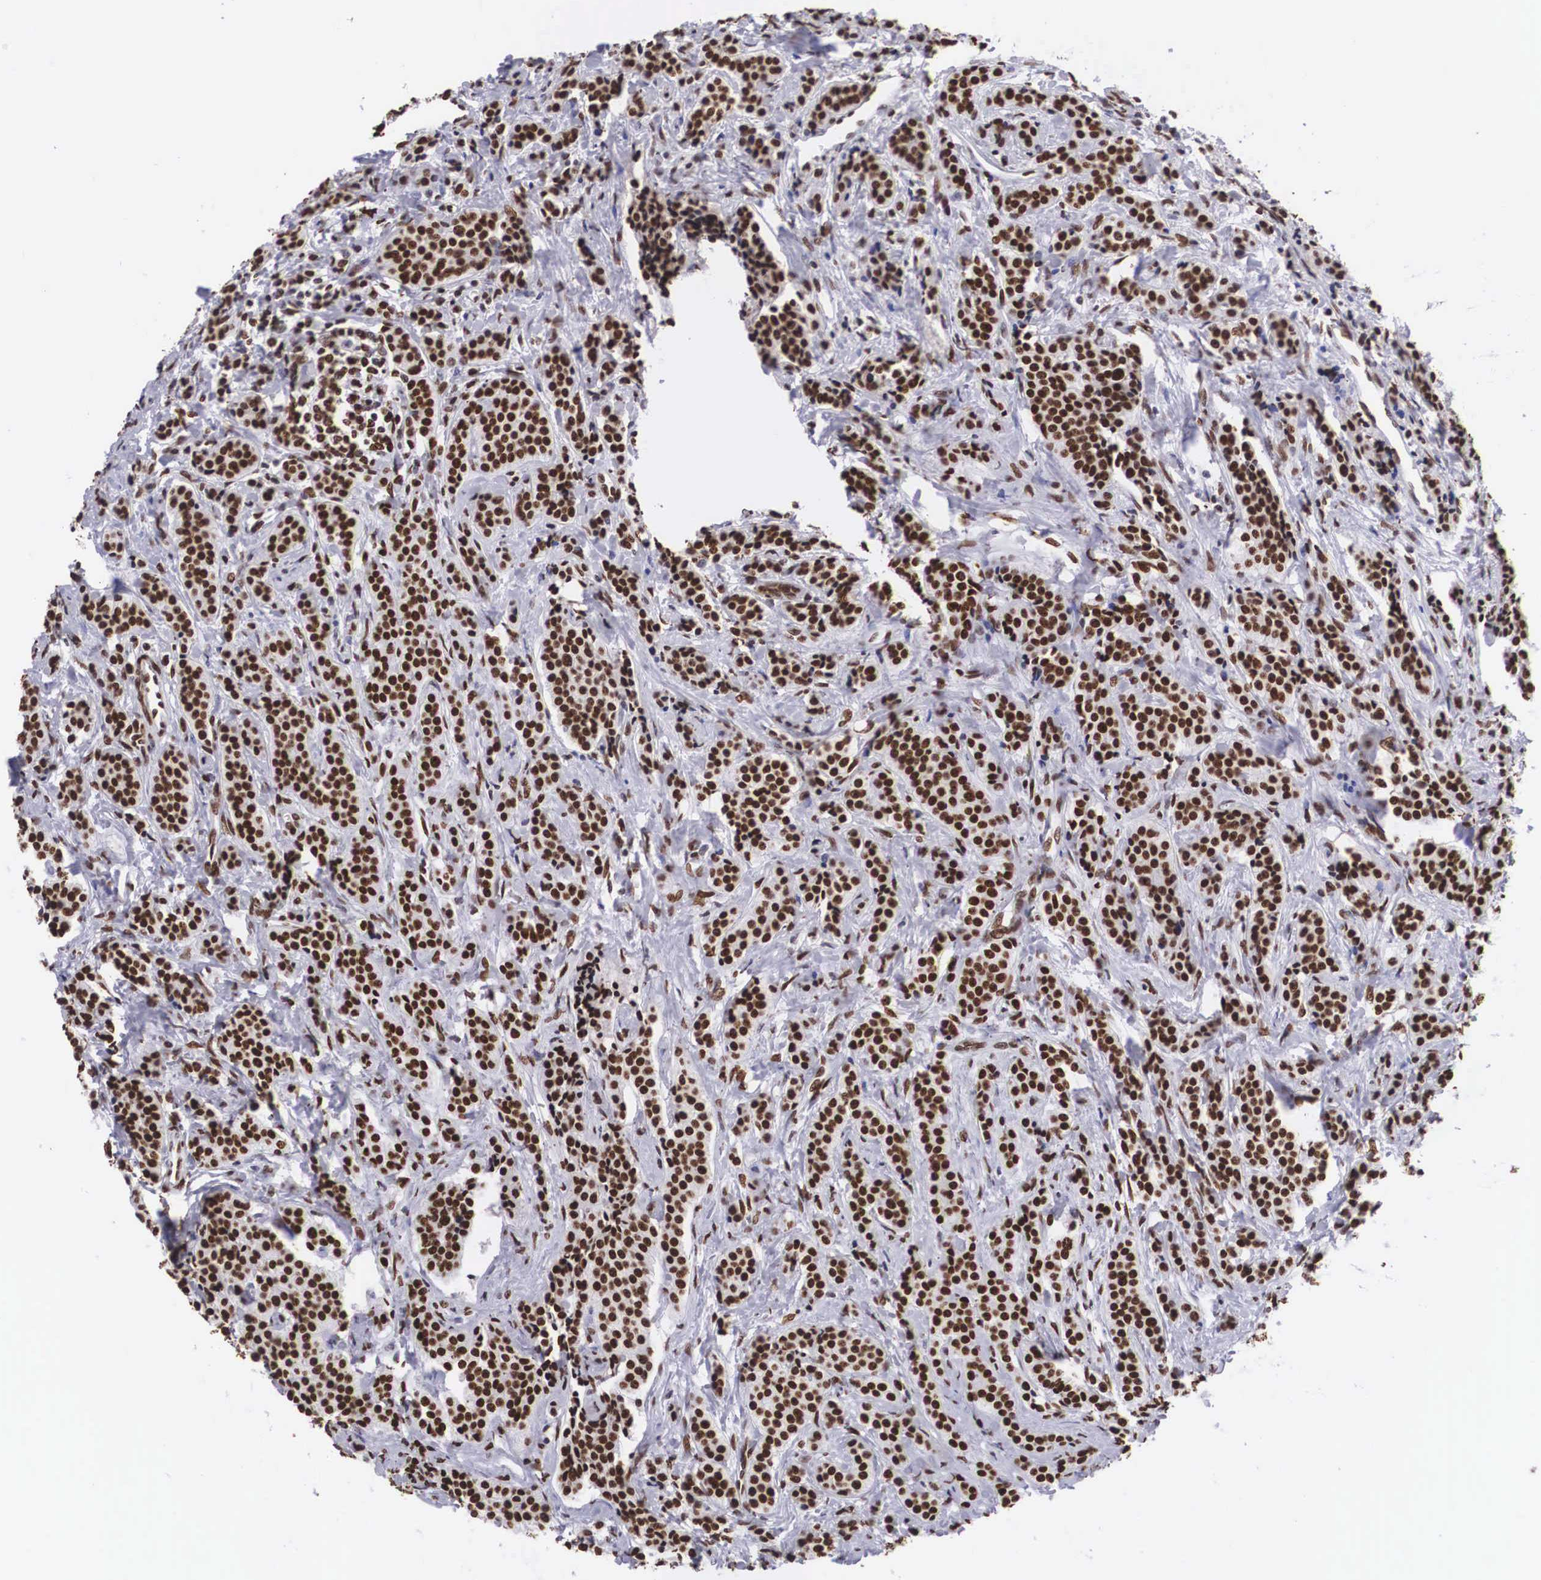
{"staining": {"intensity": "strong", "quantity": ">75%", "location": "nuclear"}, "tissue": "carcinoid", "cell_type": "Tumor cells", "image_type": "cancer", "snomed": [{"axis": "morphology", "description": "Carcinoid, malignant, NOS"}, {"axis": "topography", "description": "Small intestine"}], "caption": "Brown immunohistochemical staining in human carcinoid (malignant) reveals strong nuclear positivity in approximately >75% of tumor cells.", "gene": "MECP2", "patient": {"sex": "male", "age": 63}}